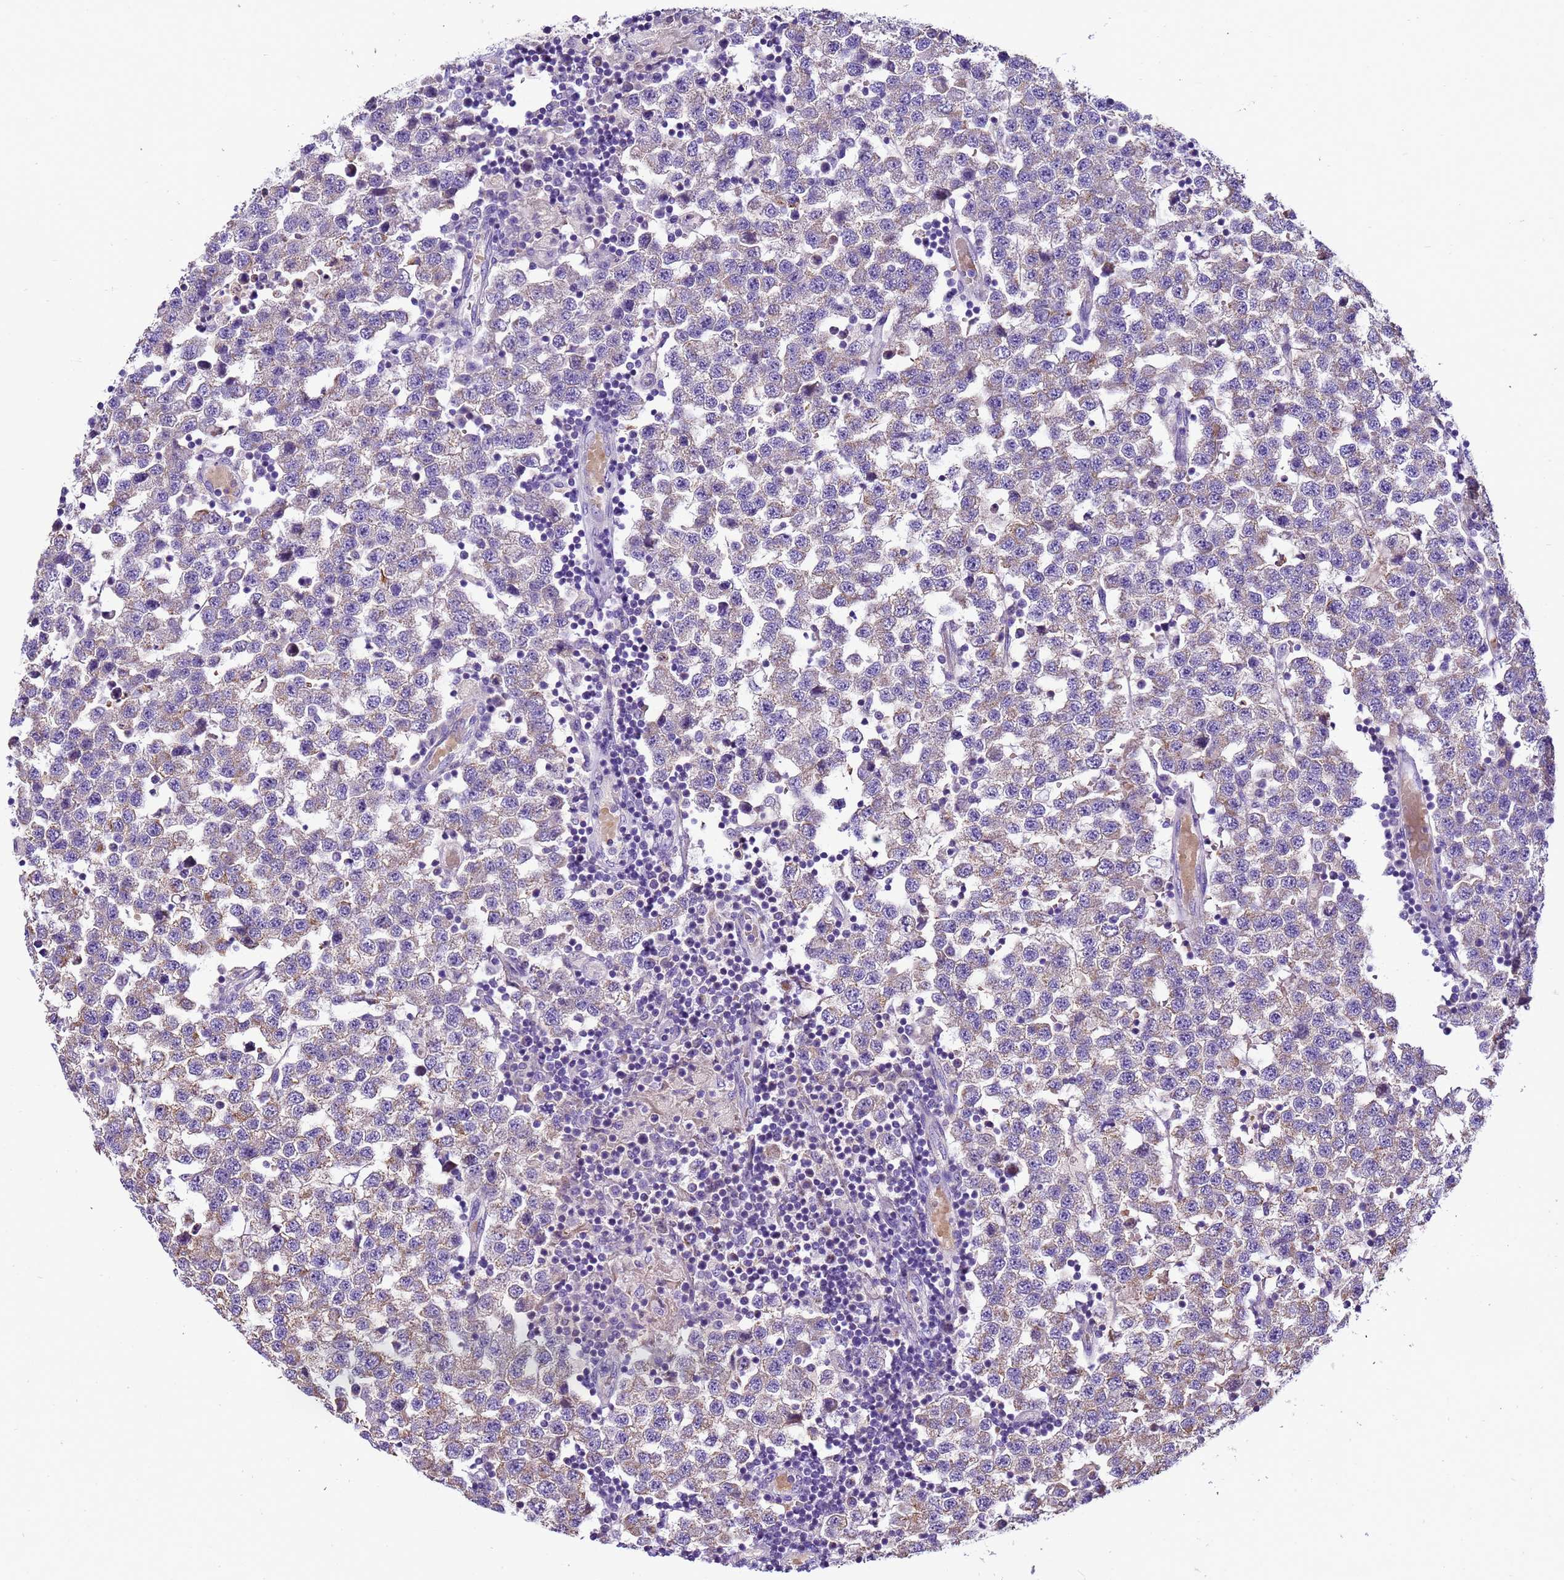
{"staining": {"intensity": "weak", "quantity": "<25%", "location": "cytoplasmic/membranous"}, "tissue": "testis cancer", "cell_type": "Tumor cells", "image_type": "cancer", "snomed": [{"axis": "morphology", "description": "Seminoma, NOS"}, {"axis": "topography", "description": "Testis"}], "caption": "Image shows no significant protein expression in tumor cells of testis cancer (seminoma).", "gene": "PIEZO2", "patient": {"sex": "male", "age": 34}}